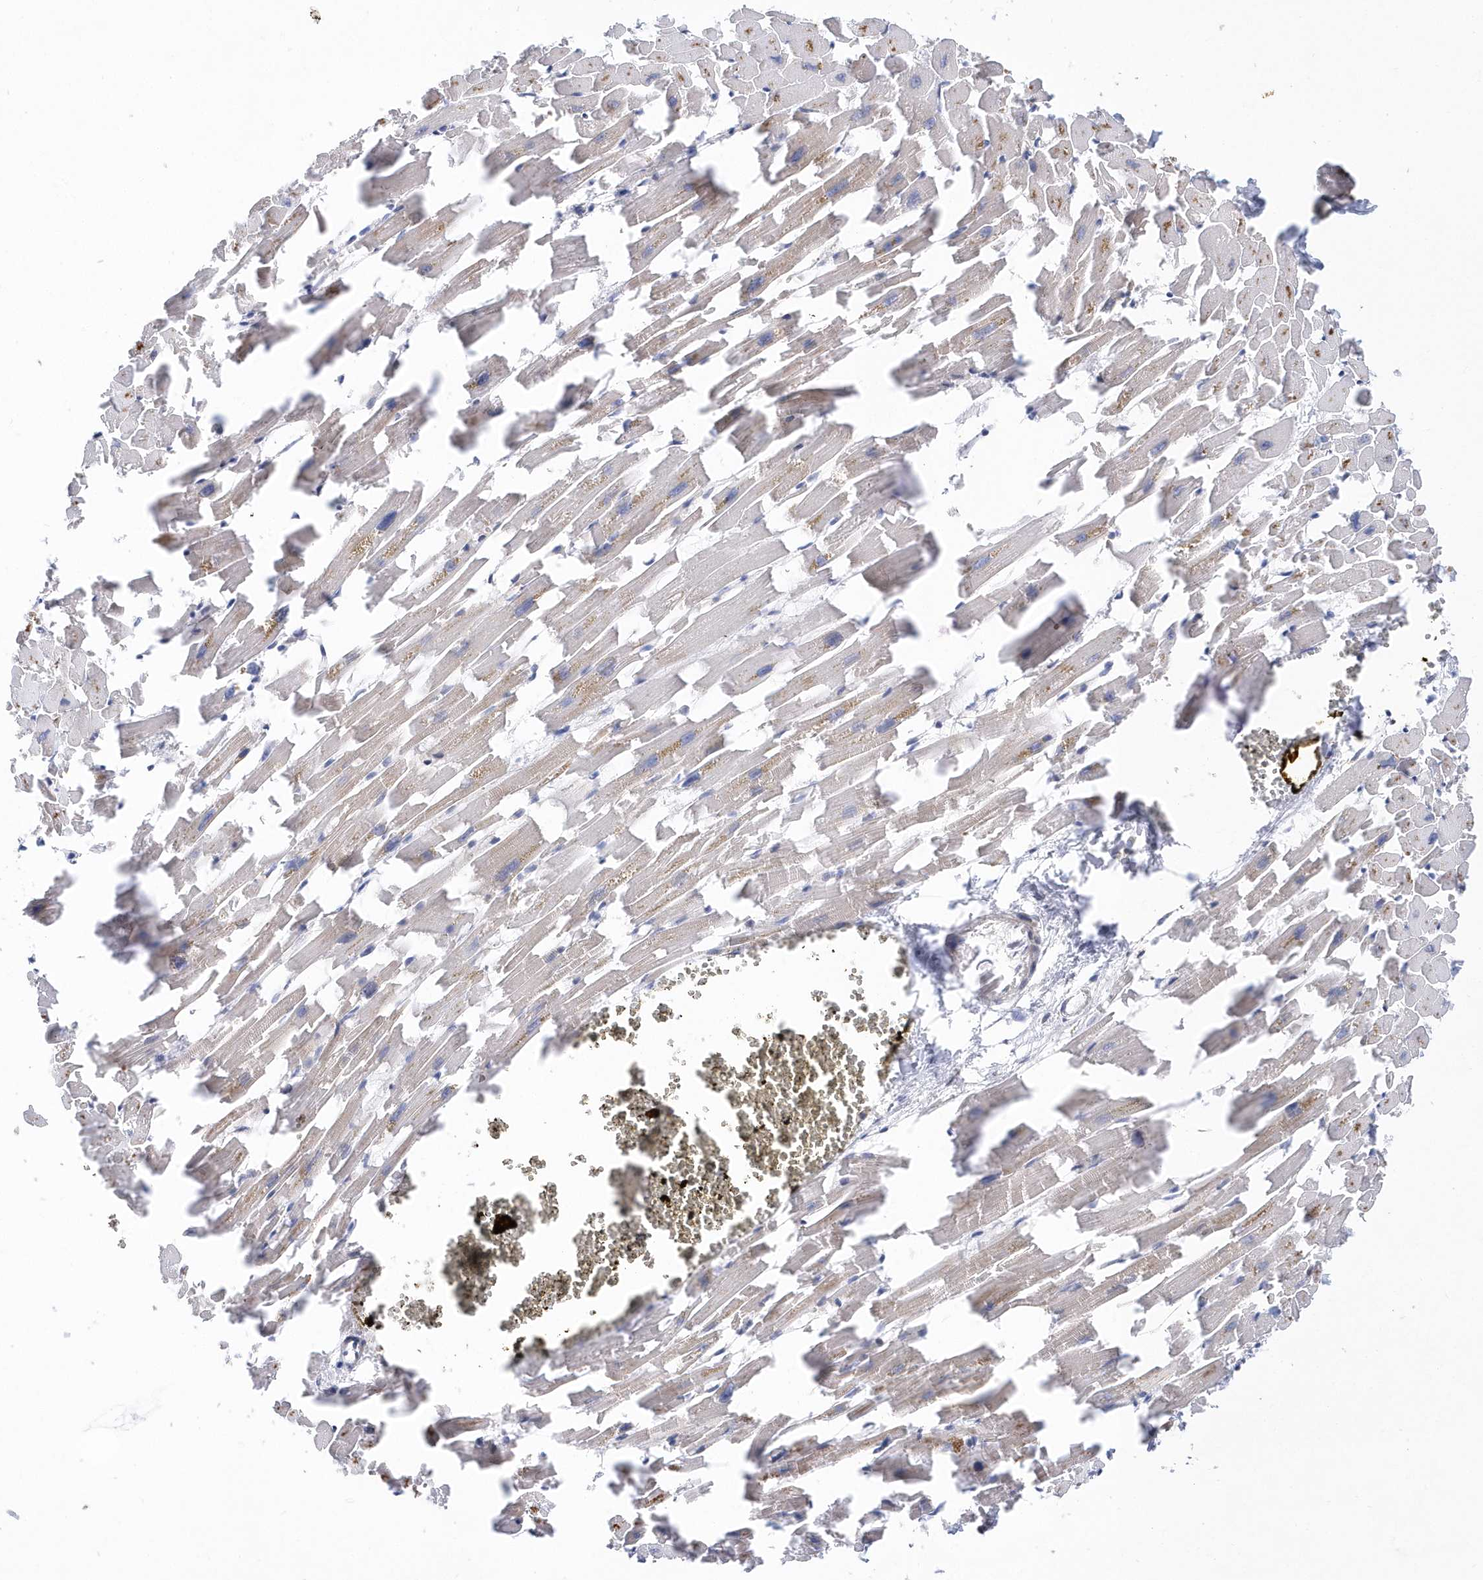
{"staining": {"intensity": "moderate", "quantity": ">75%", "location": "cytoplasmic/membranous"}, "tissue": "heart muscle", "cell_type": "Cardiomyocytes", "image_type": "normal", "snomed": [{"axis": "morphology", "description": "Normal tissue, NOS"}, {"axis": "topography", "description": "Heart"}], "caption": "Moderate cytoplasmic/membranous positivity is identified in approximately >75% of cardiomyocytes in benign heart muscle.", "gene": "SPATA5", "patient": {"sex": "female", "age": 64}}